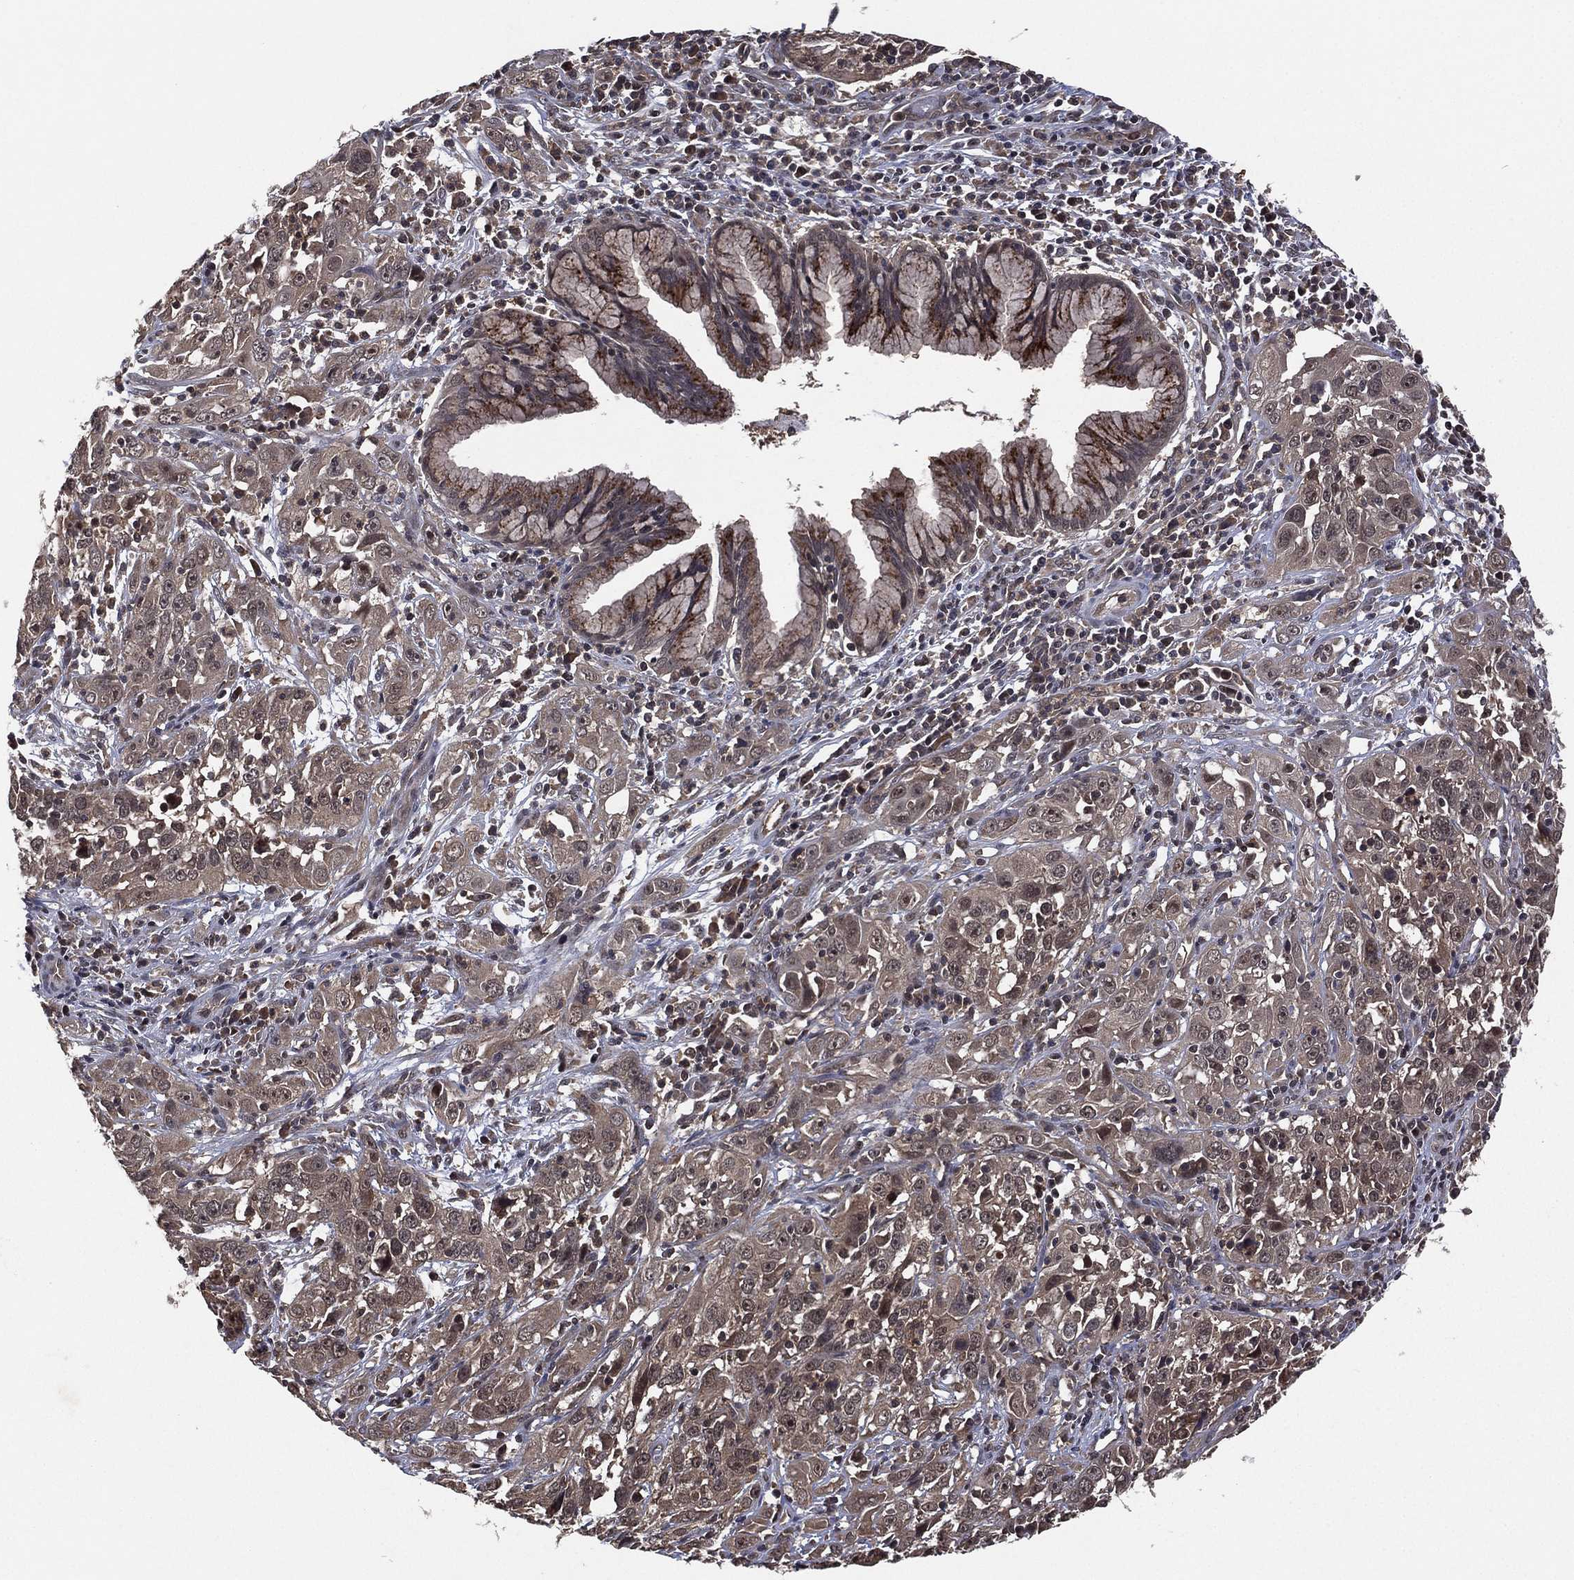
{"staining": {"intensity": "negative", "quantity": "none", "location": "none"}, "tissue": "cervical cancer", "cell_type": "Tumor cells", "image_type": "cancer", "snomed": [{"axis": "morphology", "description": "Squamous cell carcinoma, NOS"}, {"axis": "topography", "description": "Cervix"}], "caption": "This micrograph is of squamous cell carcinoma (cervical) stained with IHC to label a protein in brown with the nuclei are counter-stained blue. There is no positivity in tumor cells.", "gene": "ATG4B", "patient": {"sex": "female", "age": 32}}